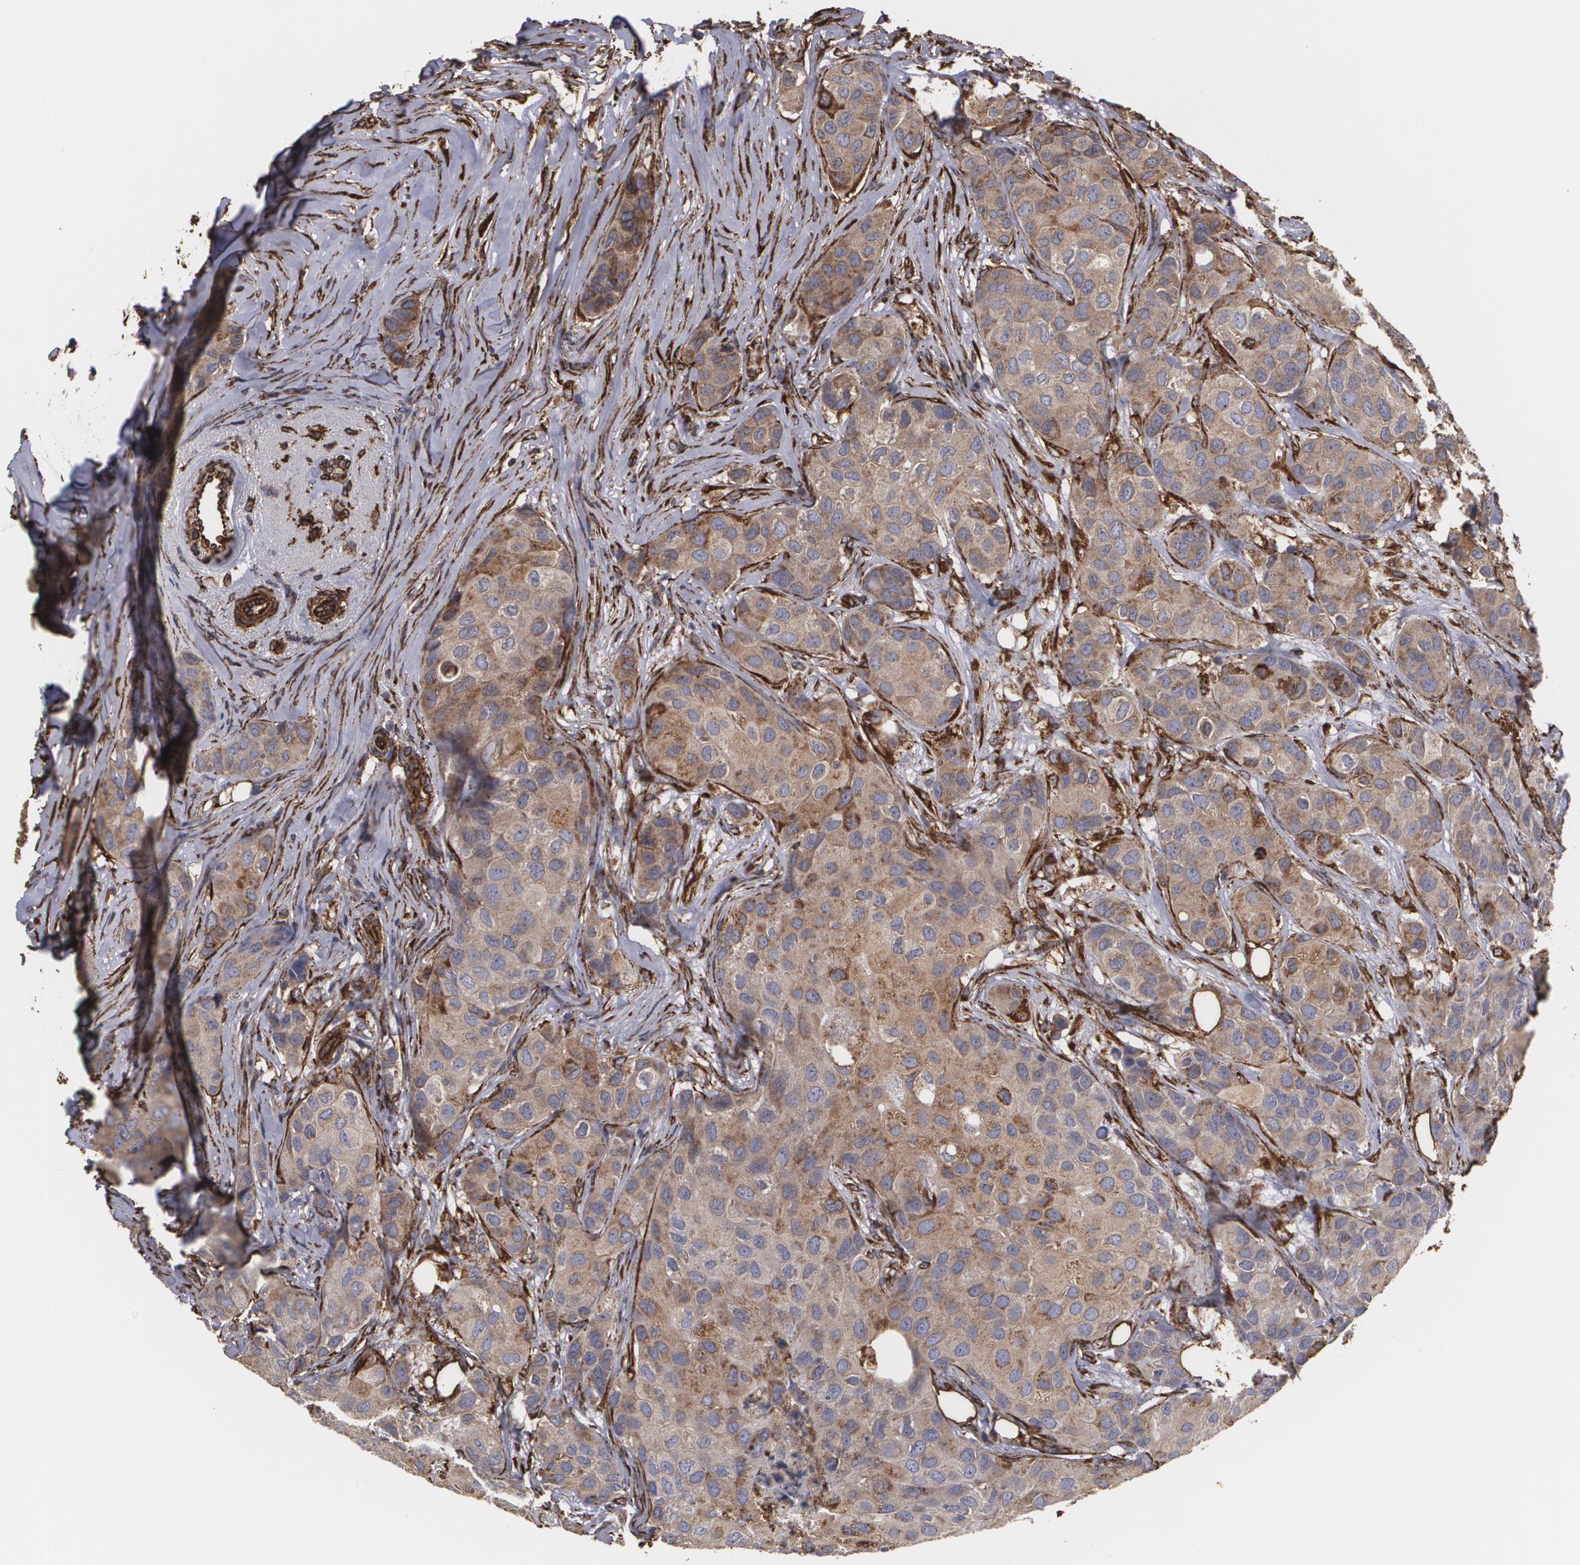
{"staining": {"intensity": "moderate", "quantity": ">75%", "location": "cytoplasmic/membranous"}, "tissue": "breast cancer", "cell_type": "Tumor cells", "image_type": "cancer", "snomed": [{"axis": "morphology", "description": "Duct carcinoma"}, {"axis": "topography", "description": "Breast"}], "caption": "DAB (3,3'-diaminobenzidine) immunohistochemical staining of human breast invasive ductal carcinoma demonstrates moderate cytoplasmic/membranous protein expression in approximately >75% of tumor cells.", "gene": "CYB5R3", "patient": {"sex": "female", "age": 68}}